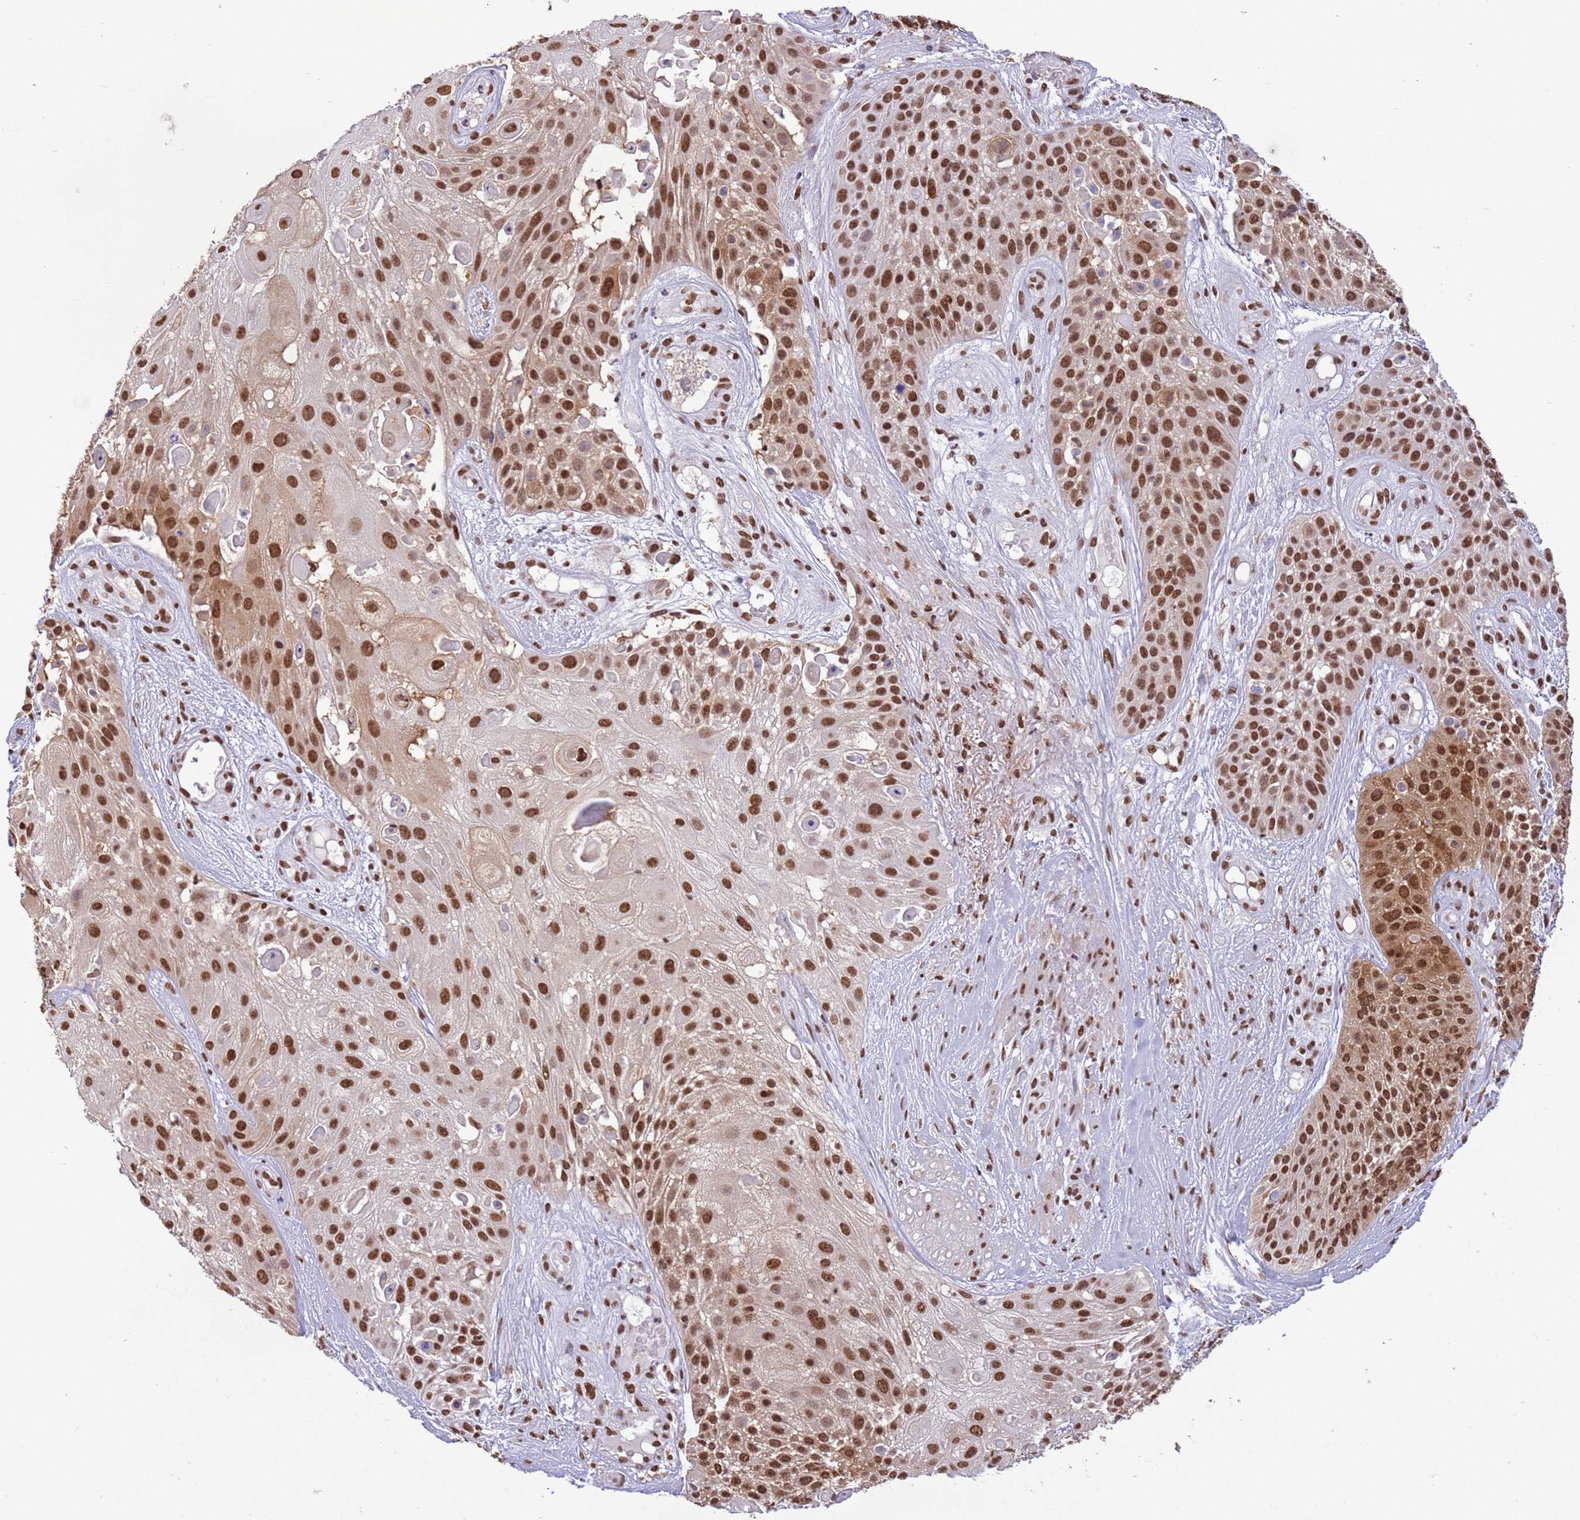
{"staining": {"intensity": "strong", "quantity": ">75%", "location": "nuclear"}, "tissue": "skin cancer", "cell_type": "Tumor cells", "image_type": "cancer", "snomed": [{"axis": "morphology", "description": "Squamous cell carcinoma, NOS"}, {"axis": "topography", "description": "Skin"}], "caption": "Tumor cells show high levels of strong nuclear expression in about >75% of cells in human skin cancer. Ihc stains the protein in brown and the nuclei are stained blue.", "gene": "TRIM32", "patient": {"sex": "female", "age": 86}}